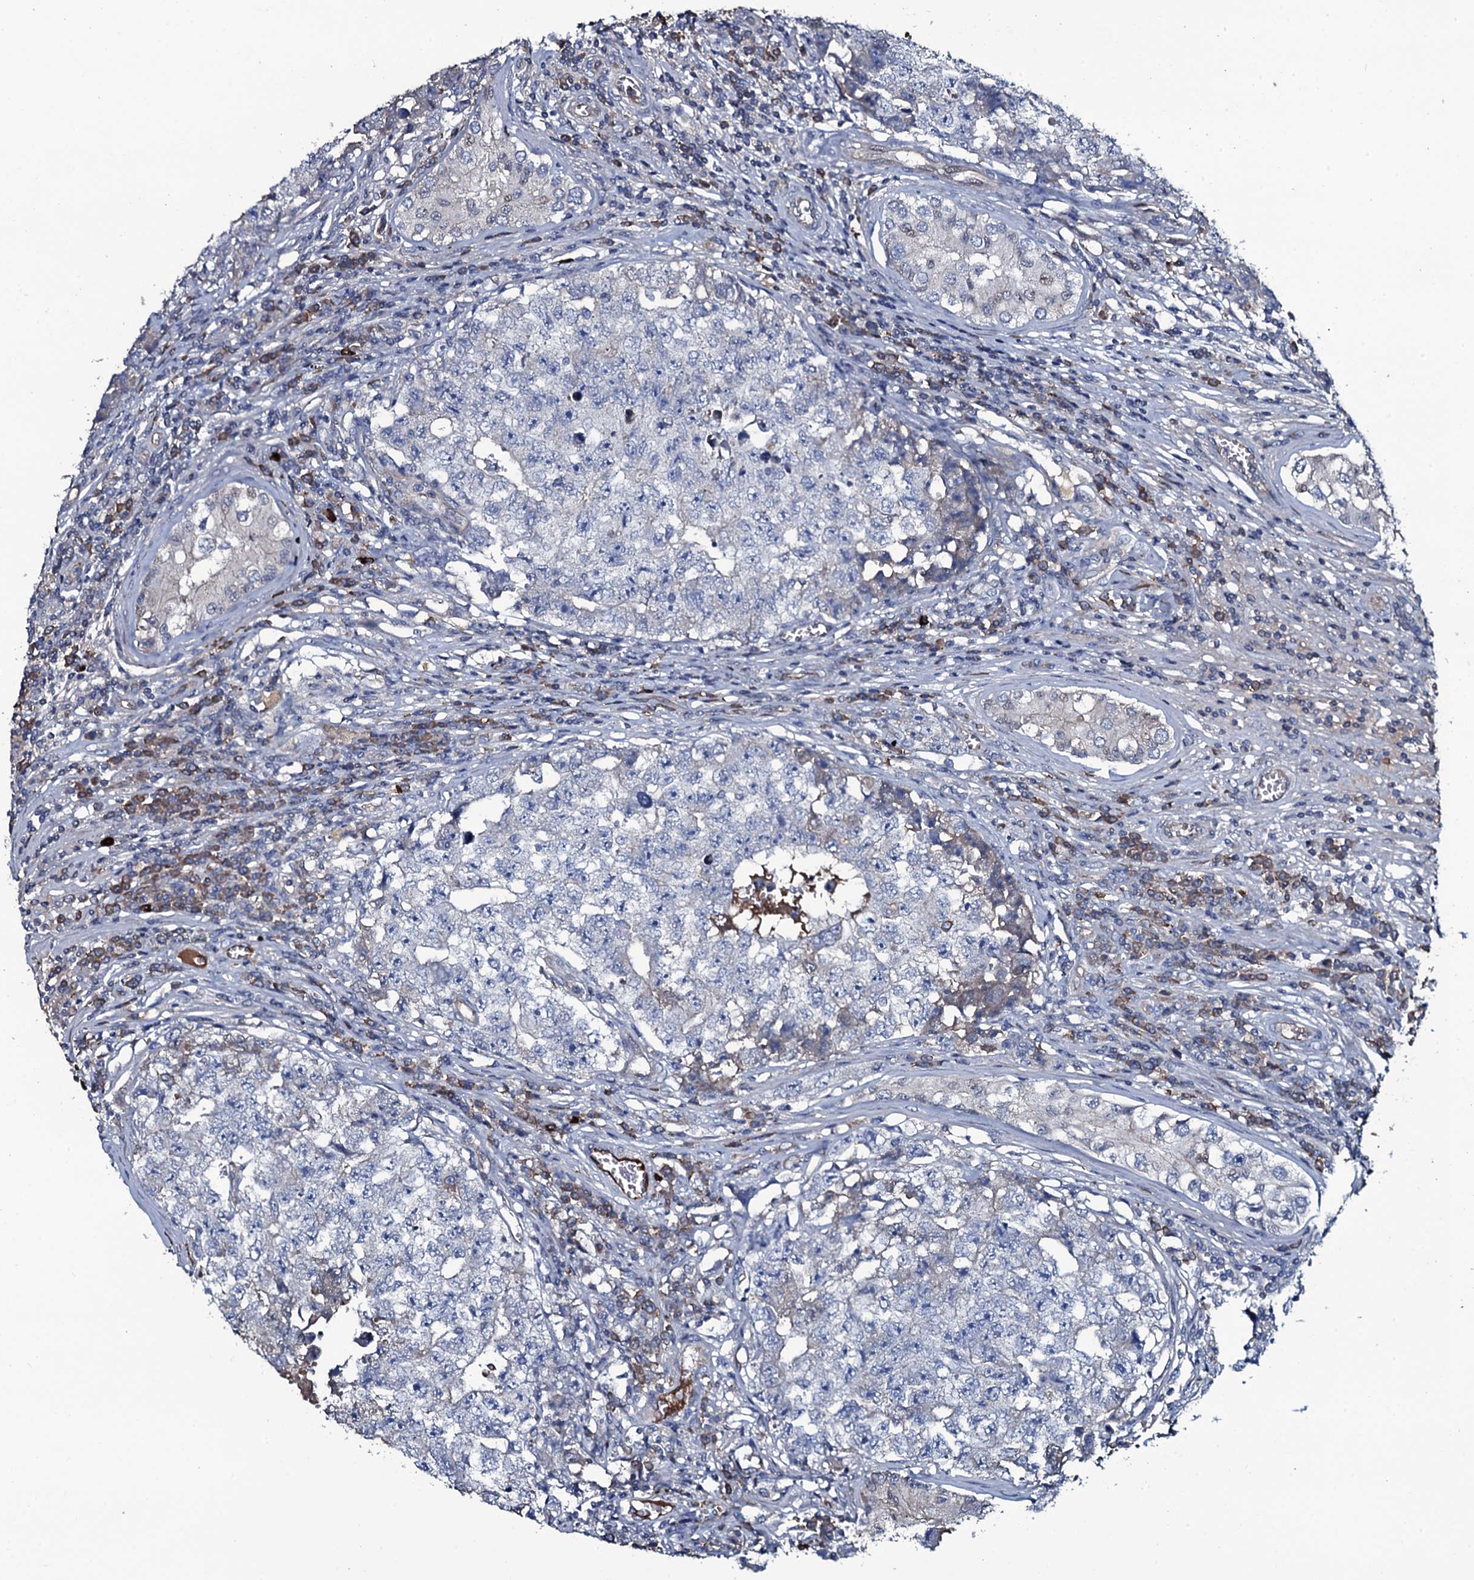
{"staining": {"intensity": "negative", "quantity": "none", "location": "none"}, "tissue": "testis cancer", "cell_type": "Tumor cells", "image_type": "cancer", "snomed": [{"axis": "morphology", "description": "Carcinoma, Embryonal, NOS"}, {"axis": "topography", "description": "Testis"}], "caption": "DAB (3,3'-diaminobenzidine) immunohistochemical staining of testis cancer (embryonal carcinoma) shows no significant staining in tumor cells. Brightfield microscopy of immunohistochemistry stained with DAB (brown) and hematoxylin (blue), captured at high magnification.", "gene": "LYG2", "patient": {"sex": "male", "age": 17}}